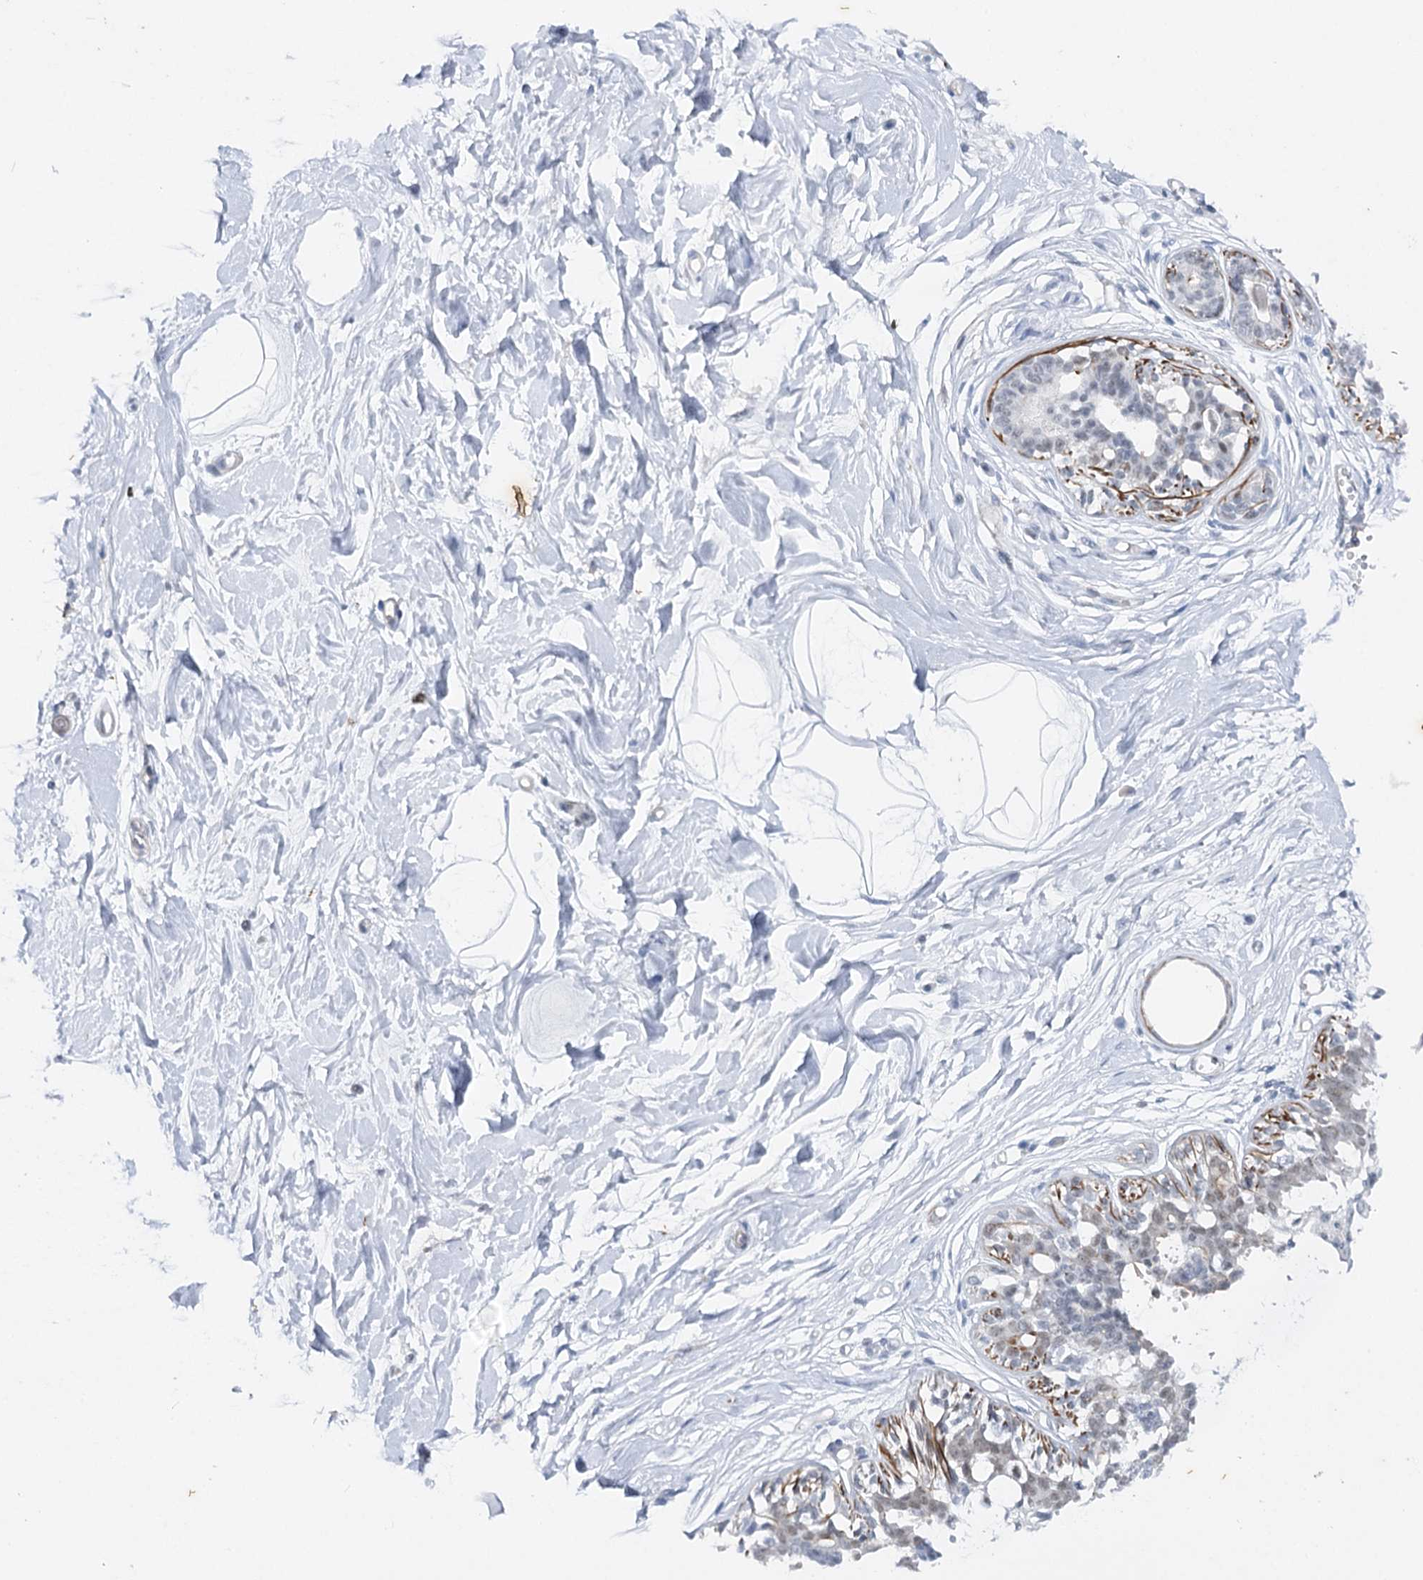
{"staining": {"intensity": "negative", "quantity": "none", "location": "none"}, "tissue": "breast", "cell_type": "Adipocytes", "image_type": "normal", "snomed": [{"axis": "morphology", "description": "Normal tissue, NOS"}, {"axis": "topography", "description": "Breast"}], "caption": "IHC micrograph of unremarkable breast: breast stained with DAB displays no significant protein staining in adipocytes. Brightfield microscopy of IHC stained with DAB (3,3'-diaminobenzidine) (brown) and hematoxylin (blue), captured at high magnification.", "gene": "AGXT2", "patient": {"sex": "female", "age": 45}}